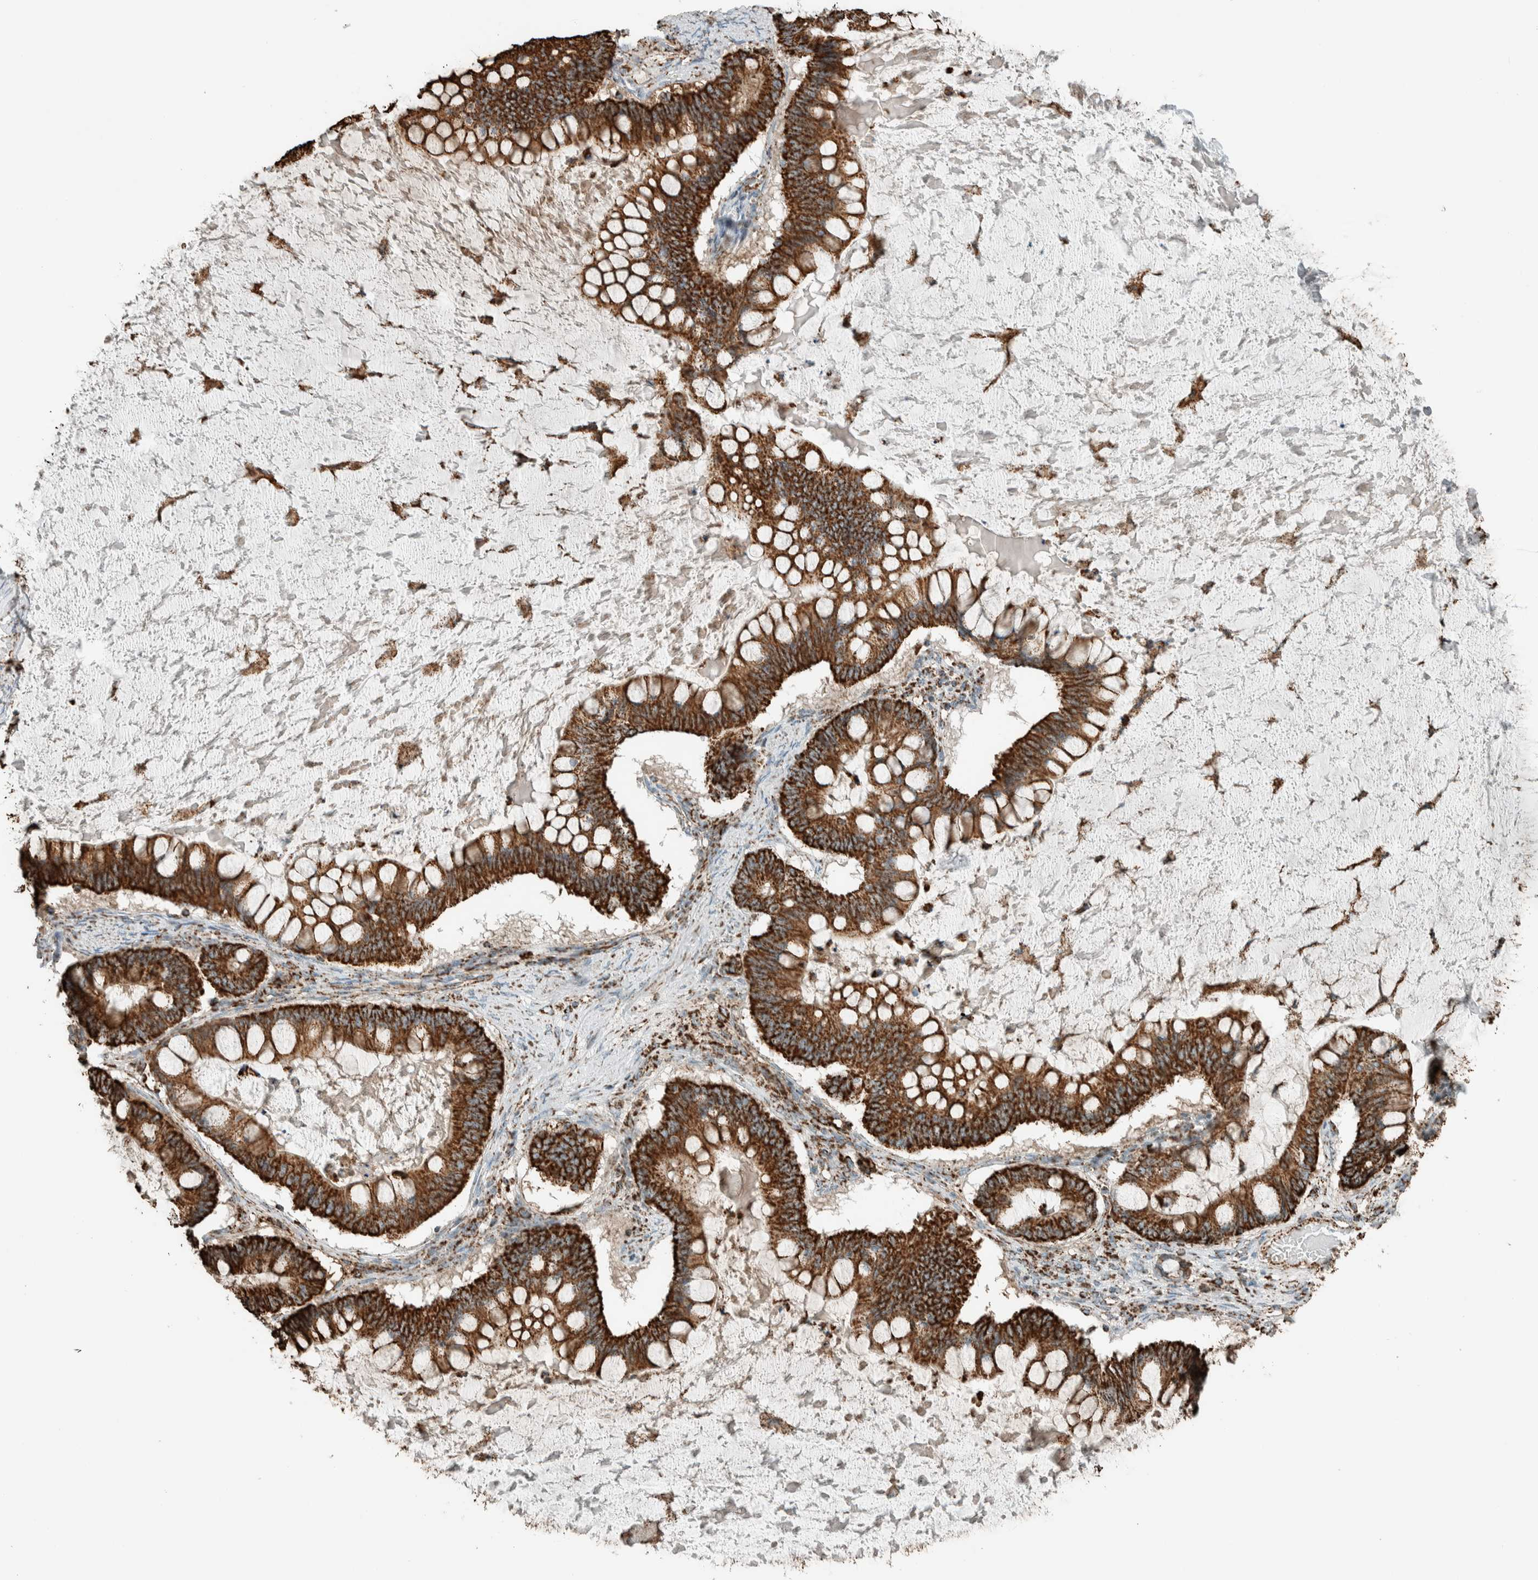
{"staining": {"intensity": "strong", "quantity": ">75%", "location": "cytoplasmic/membranous"}, "tissue": "ovarian cancer", "cell_type": "Tumor cells", "image_type": "cancer", "snomed": [{"axis": "morphology", "description": "Cystadenocarcinoma, mucinous, NOS"}, {"axis": "topography", "description": "Ovary"}], "caption": "A brown stain labels strong cytoplasmic/membranous positivity of a protein in human ovarian cancer tumor cells.", "gene": "ZNF454", "patient": {"sex": "female", "age": 61}}